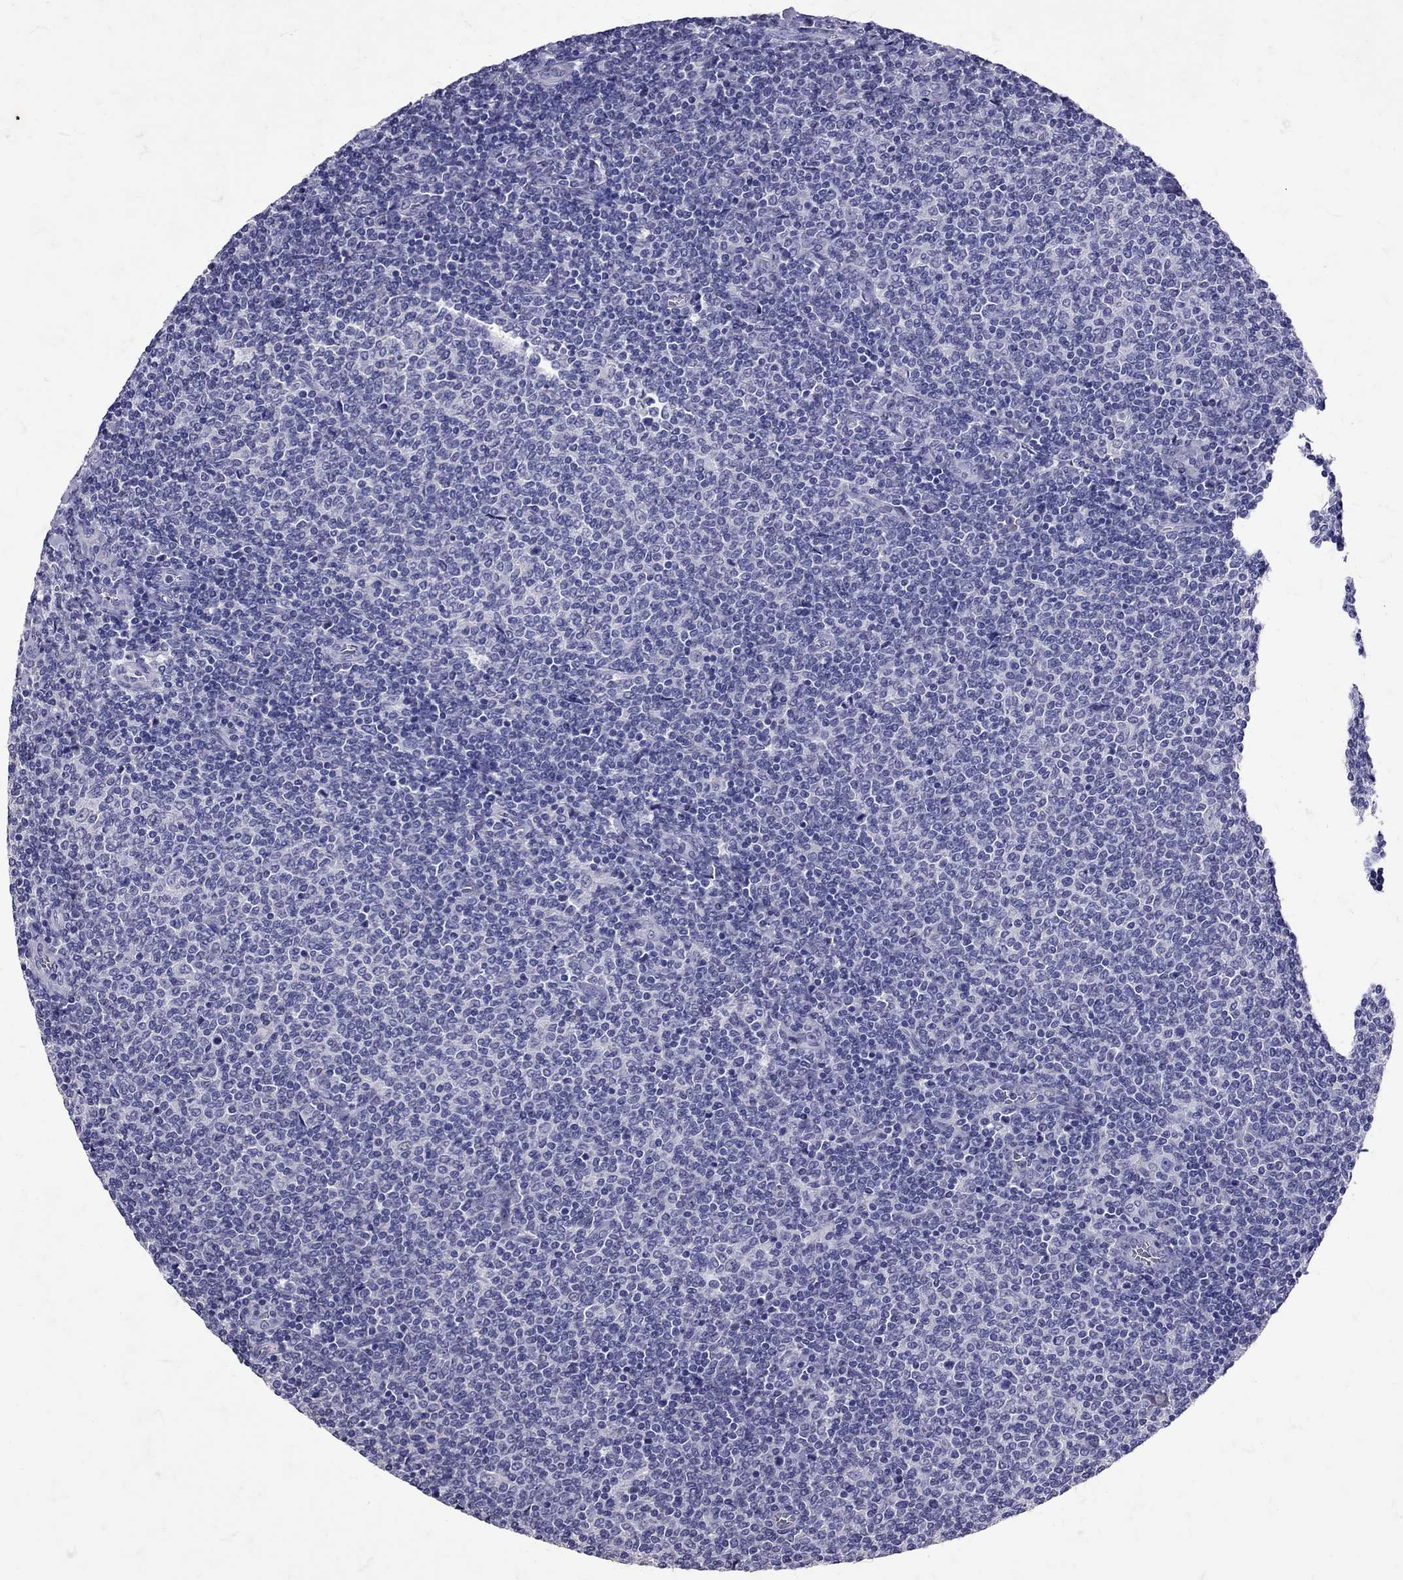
{"staining": {"intensity": "negative", "quantity": "none", "location": "none"}, "tissue": "lymphoma", "cell_type": "Tumor cells", "image_type": "cancer", "snomed": [{"axis": "morphology", "description": "Malignant lymphoma, non-Hodgkin's type, Low grade"}, {"axis": "topography", "description": "Lymph node"}], "caption": "Lymphoma was stained to show a protein in brown. There is no significant positivity in tumor cells.", "gene": "SST", "patient": {"sex": "male", "age": 52}}